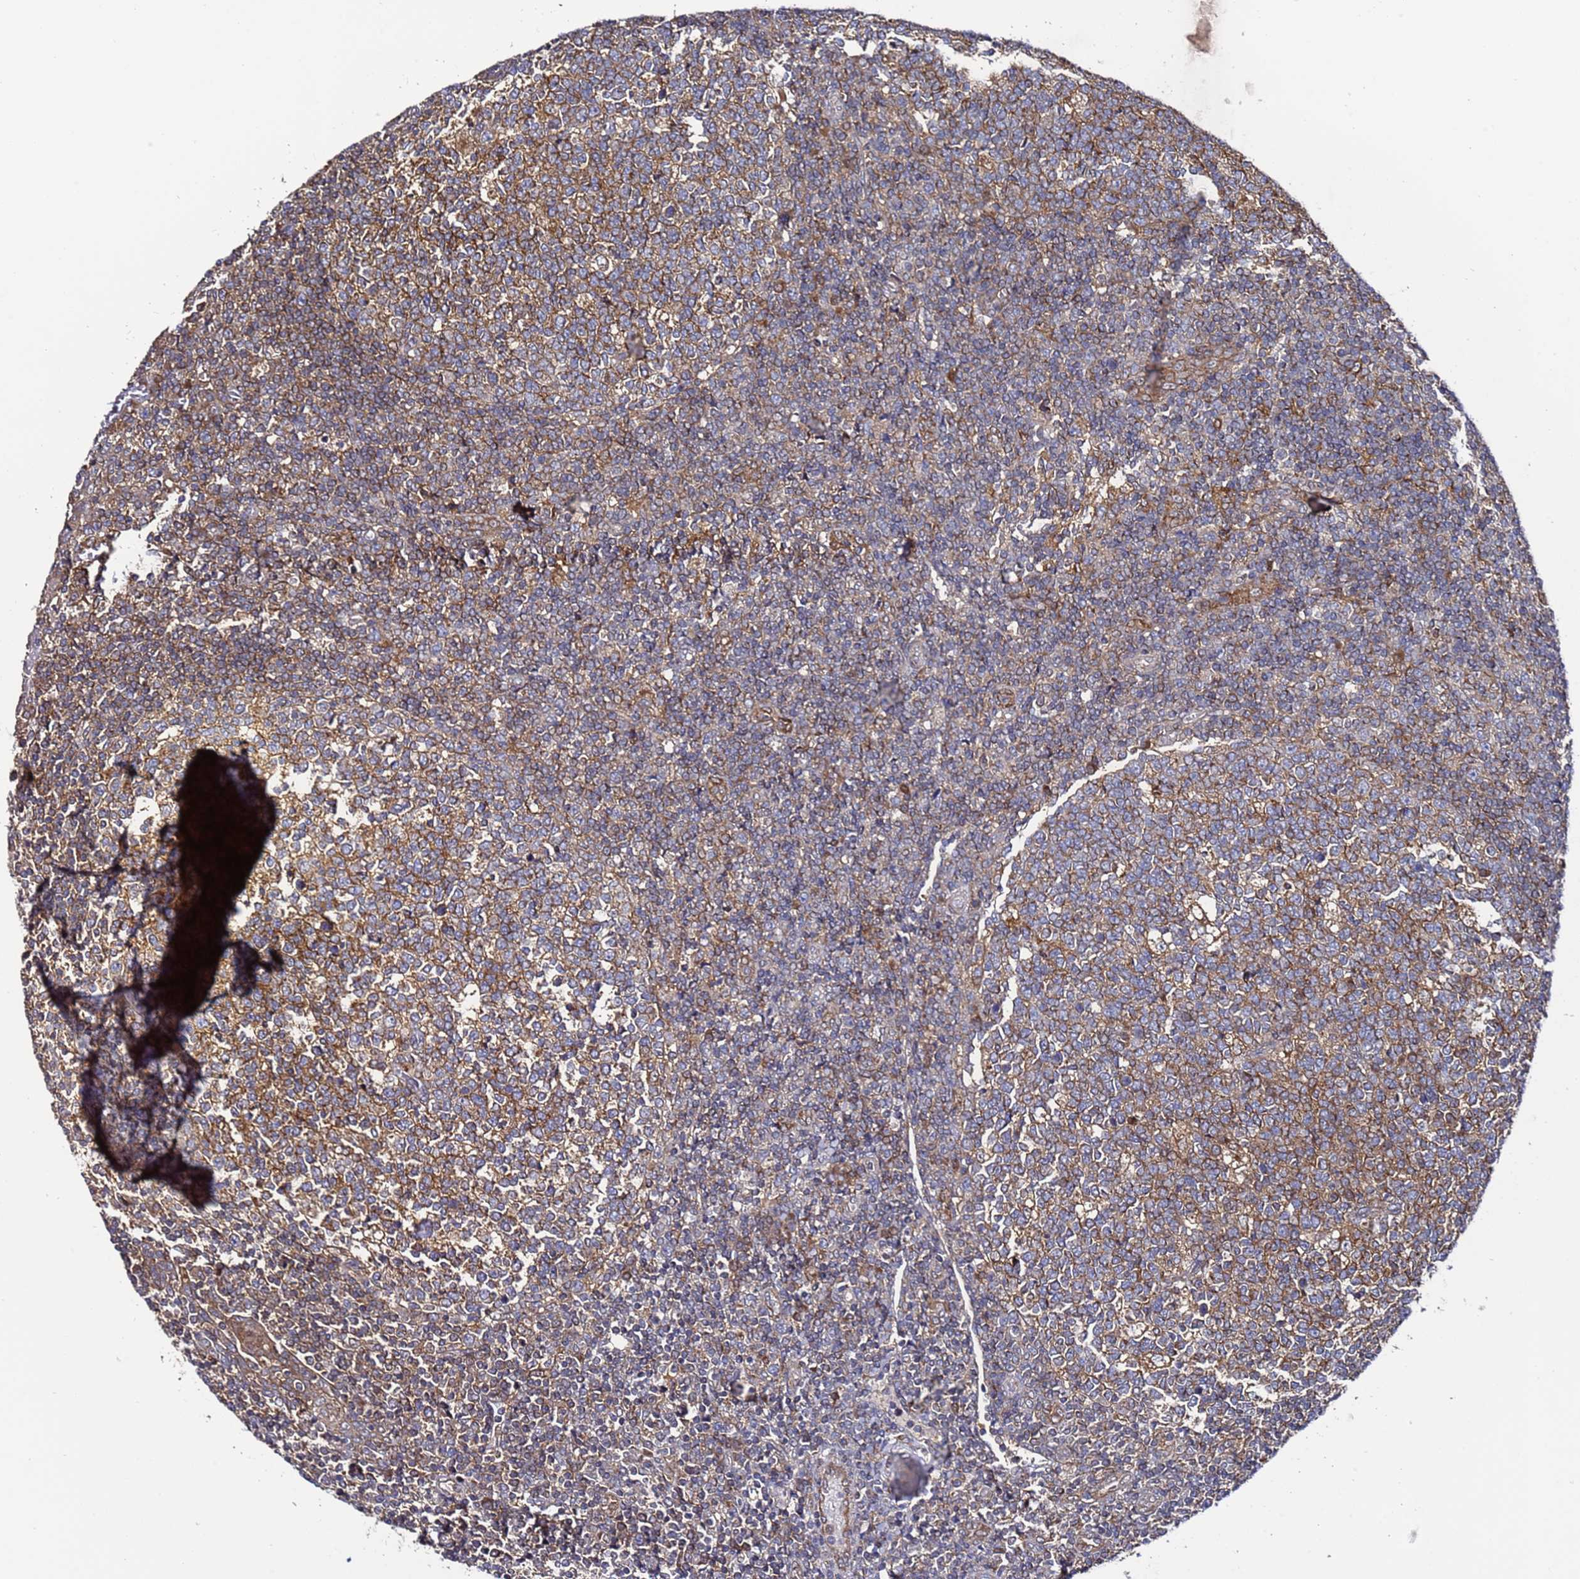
{"staining": {"intensity": "moderate", "quantity": ">75%", "location": "cytoplasmic/membranous"}, "tissue": "tonsil", "cell_type": "Germinal center cells", "image_type": "normal", "snomed": [{"axis": "morphology", "description": "Normal tissue, NOS"}, {"axis": "topography", "description": "Tonsil"}], "caption": "IHC photomicrograph of unremarkable human tonsil stained for a protein (brown), which demonstrates medium levels of moderate cytoplasmic/membranous expression in about >75% of germinal center cells.", "gene": "TMEM176B", "patient": {"sex": "female", "age": 19}}